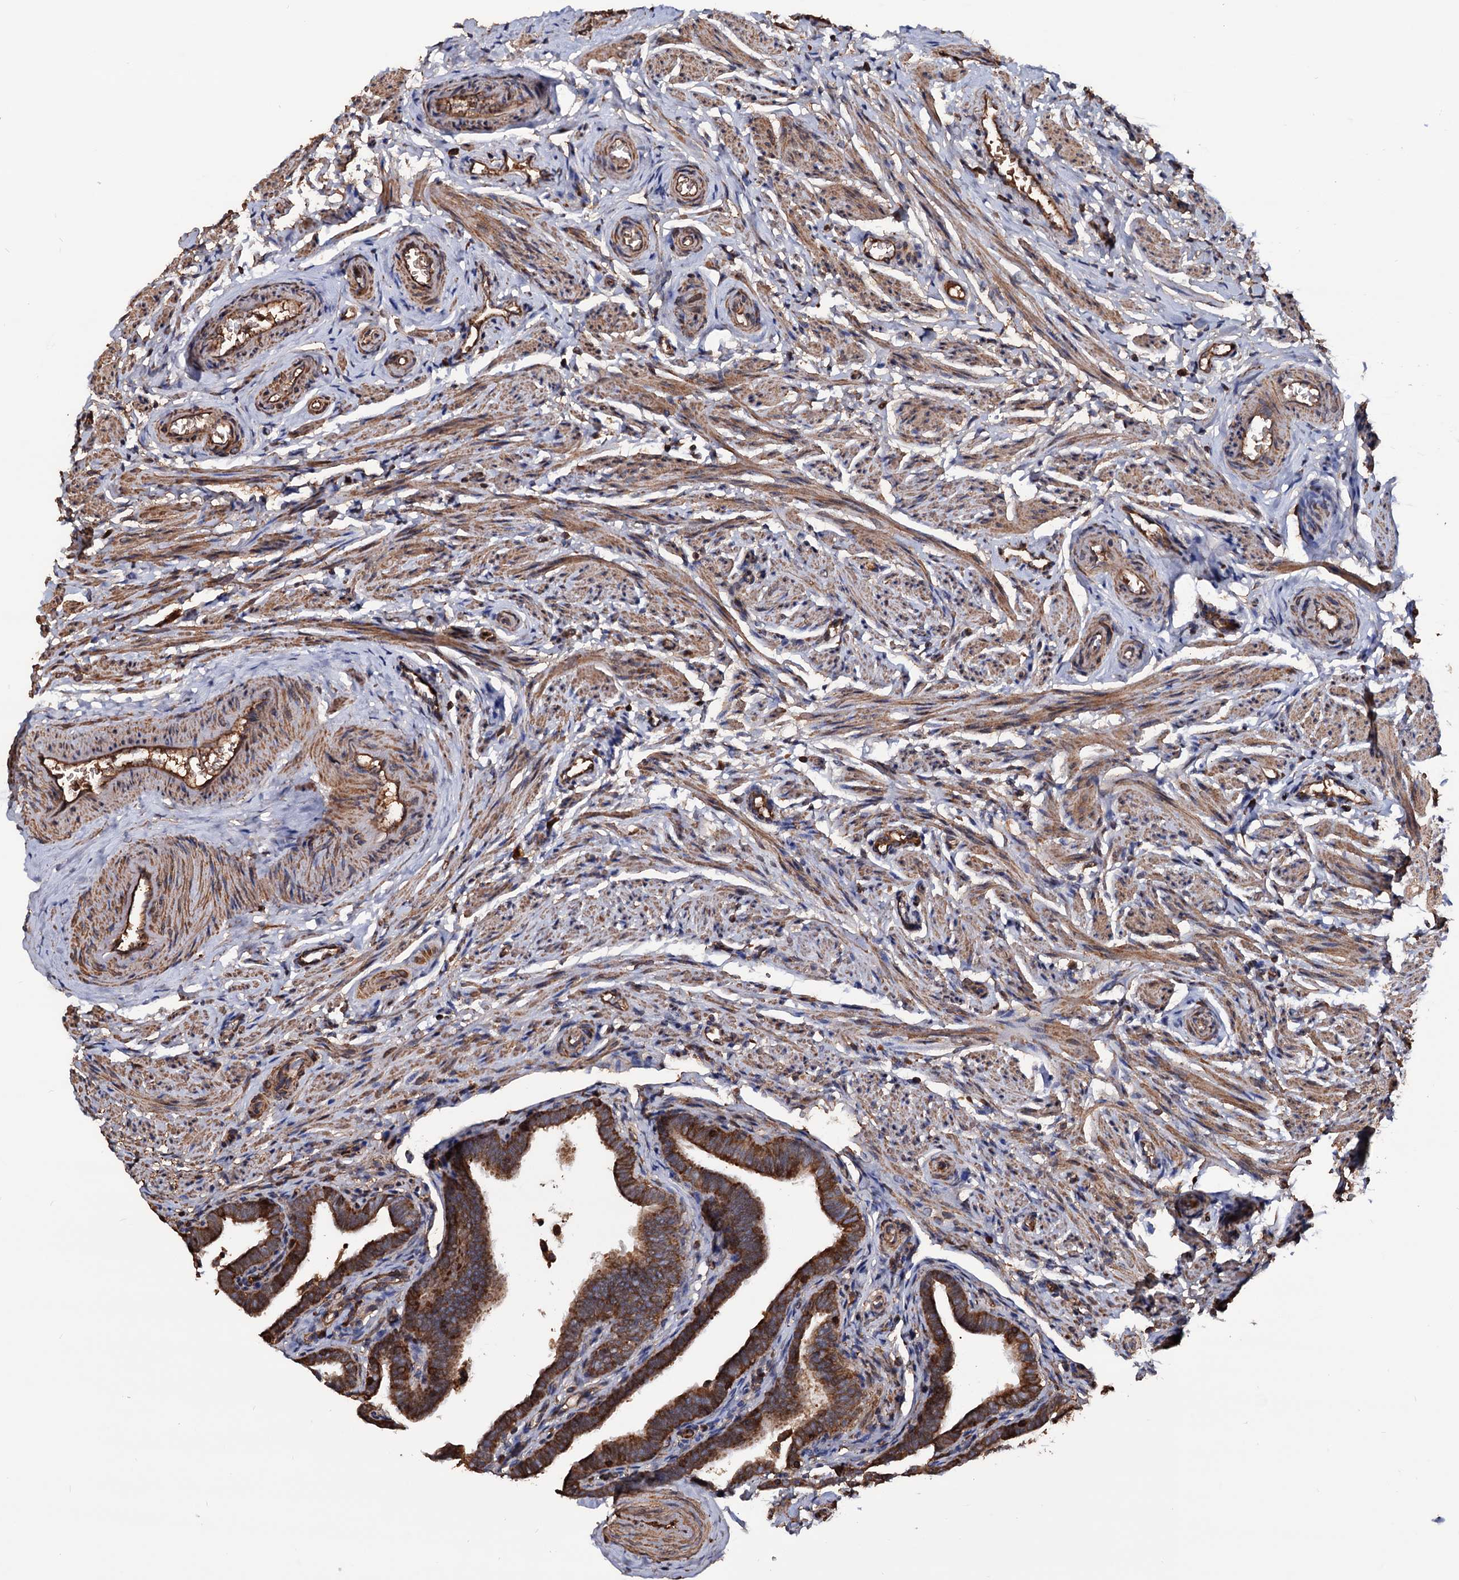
{"staining": {"intensity": "strong", "quantity": ">75%", "location": "cytoplasmic/membranous"}, "tissue": "fallopian tube", "cell_type": "Glandular cells", "image_type": "normal", "snomed": [{"axis": "morphology", "description": "Normal tissue, NOS"}, {"axis": "topography", "description": "Fallopian tube"}], "caption": "Protein staining of benign fallopian tube demonstrates strong cytoplasmic/membranous staining in about >75% of glandular cells.", "gene": "MRPL42", "patient": {"sex": "female", "age": 36}}